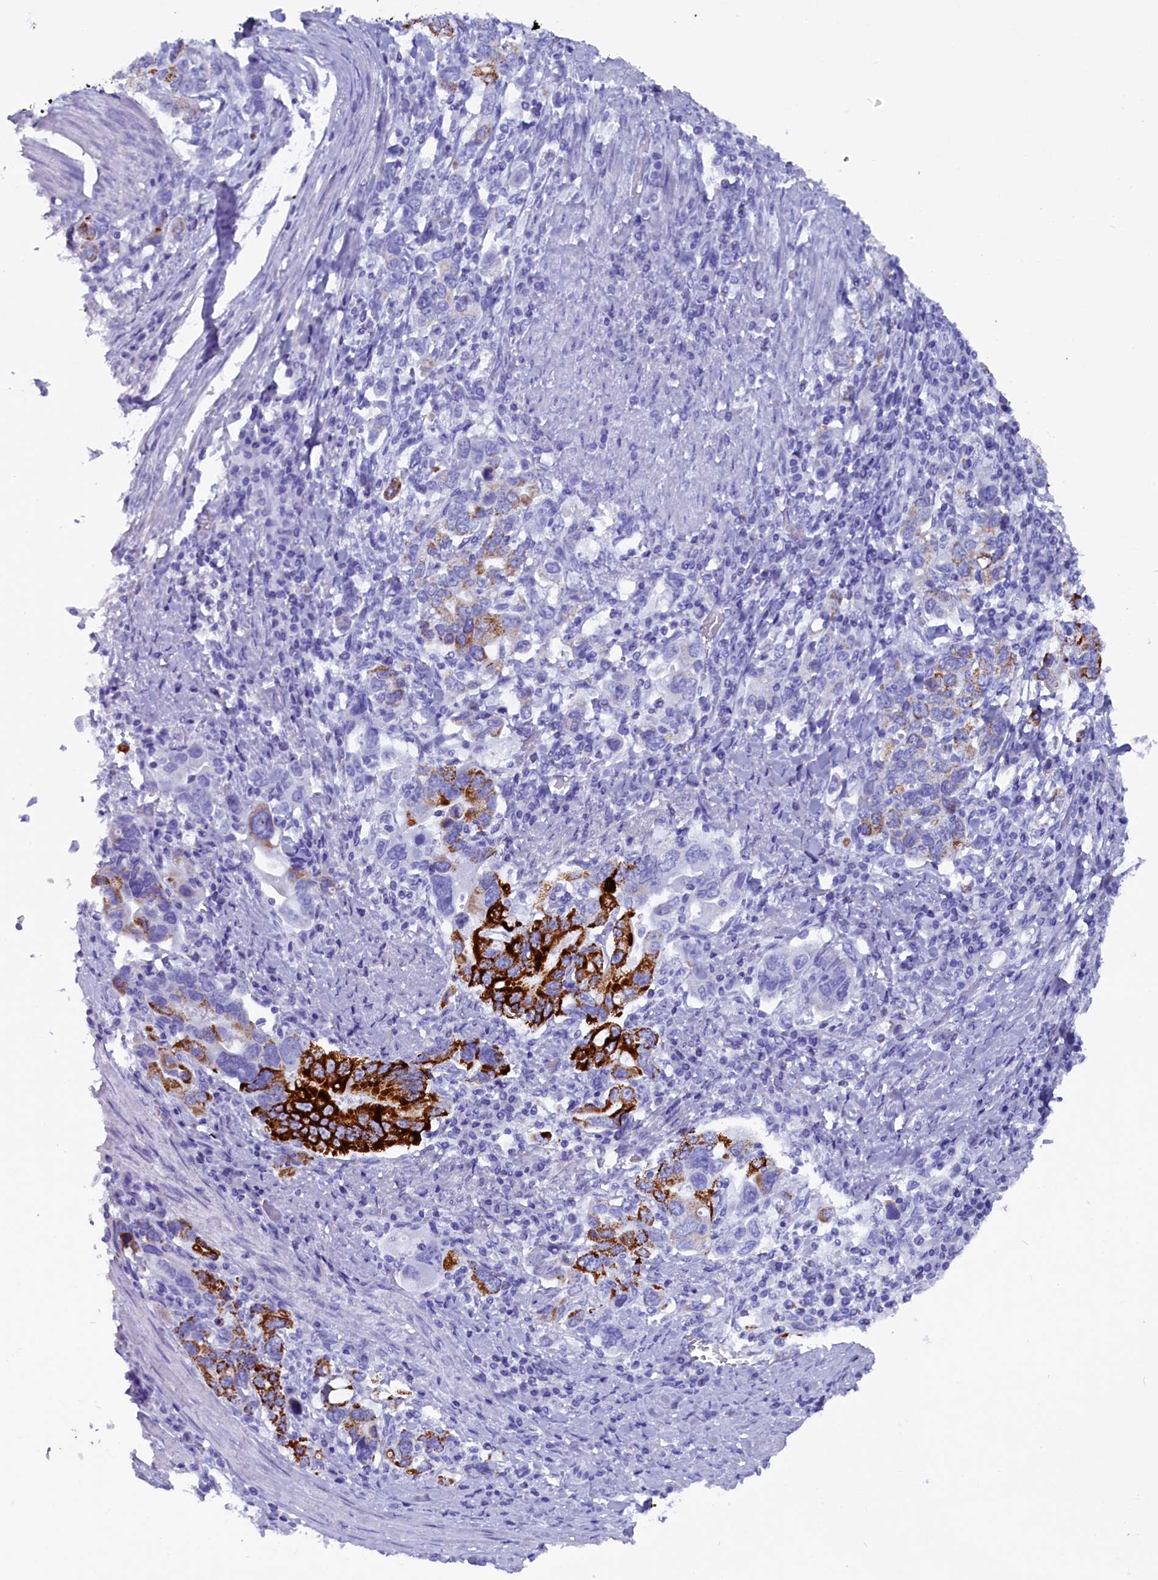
{"staining": {"intensity": "strong", "quantity": "<25%", "location": "cytoplasmic/membranous"}, "tissue": "stomach cancer", "cell_type": "Tumor cells", "image_type": "cancer", "snomed": [{"axis": "morphology", "description": "Adenocarcinoma, NOS"}, {"axis": "topography", "description": "Stomach, upper"}, {"axis": "topography", "description": "Stomach"}], "caption": "Adenocarcinoma (stomach) stained for a protein (brown) shows strong cytoplasmic/membranous positive expression in approximately <25% of tumor cells.", "gene": "ANKRD29", "patient": {"sex": "male", "age": 62}}